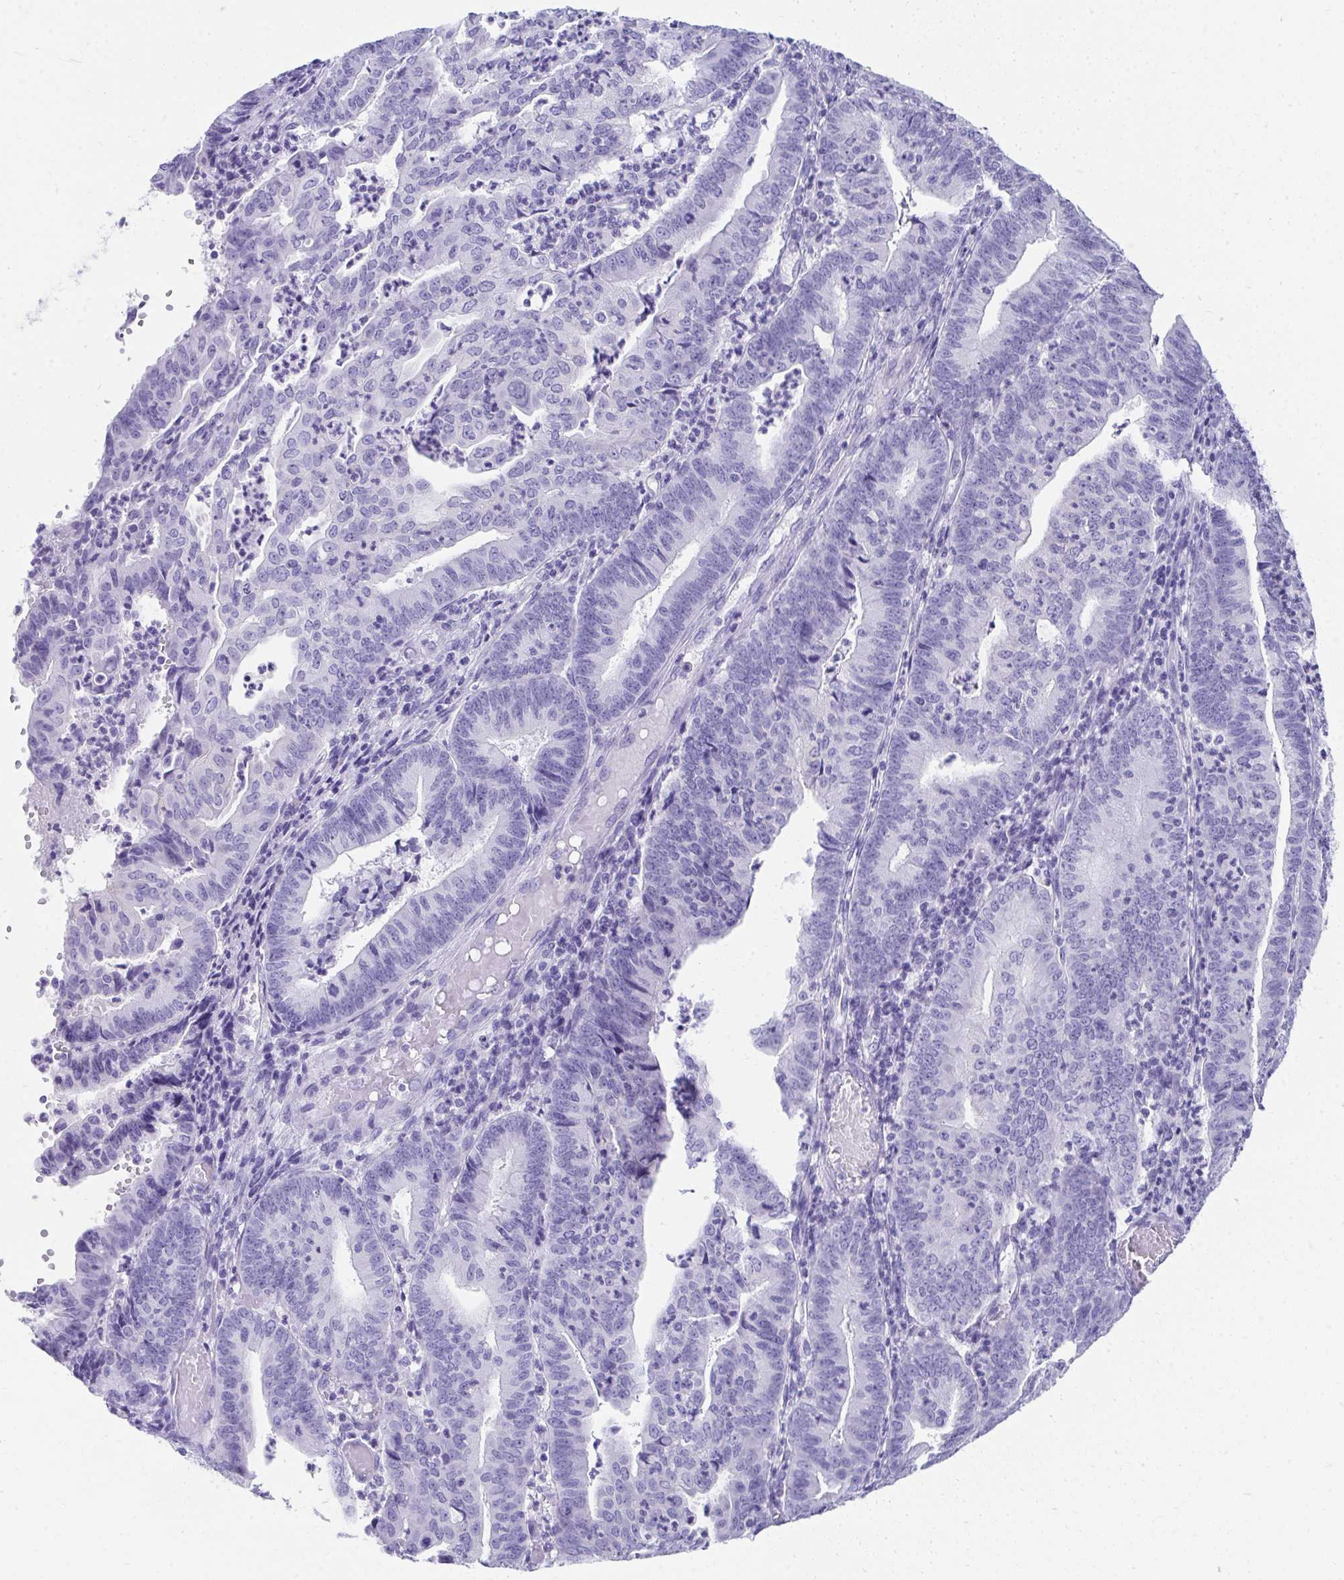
{"staining": {"intensity": "negative", "quantity": "none", "location": "none"}, "tissue": "endometrial cancer", "cell_type": "Tumor cells", "image_type": "cancer", "snomed": [{"axis": "morphology", "description": "Adenocarcinoma, NOS"}, {"axis": "topography", "description": "Endometrium"}], "caption": "A micrograph of endometrial cancer stained for a protein displays no brown staining in tumor cells.", "gene": "SEC14L3", "patient": {"sex": "female", "age": 60}}